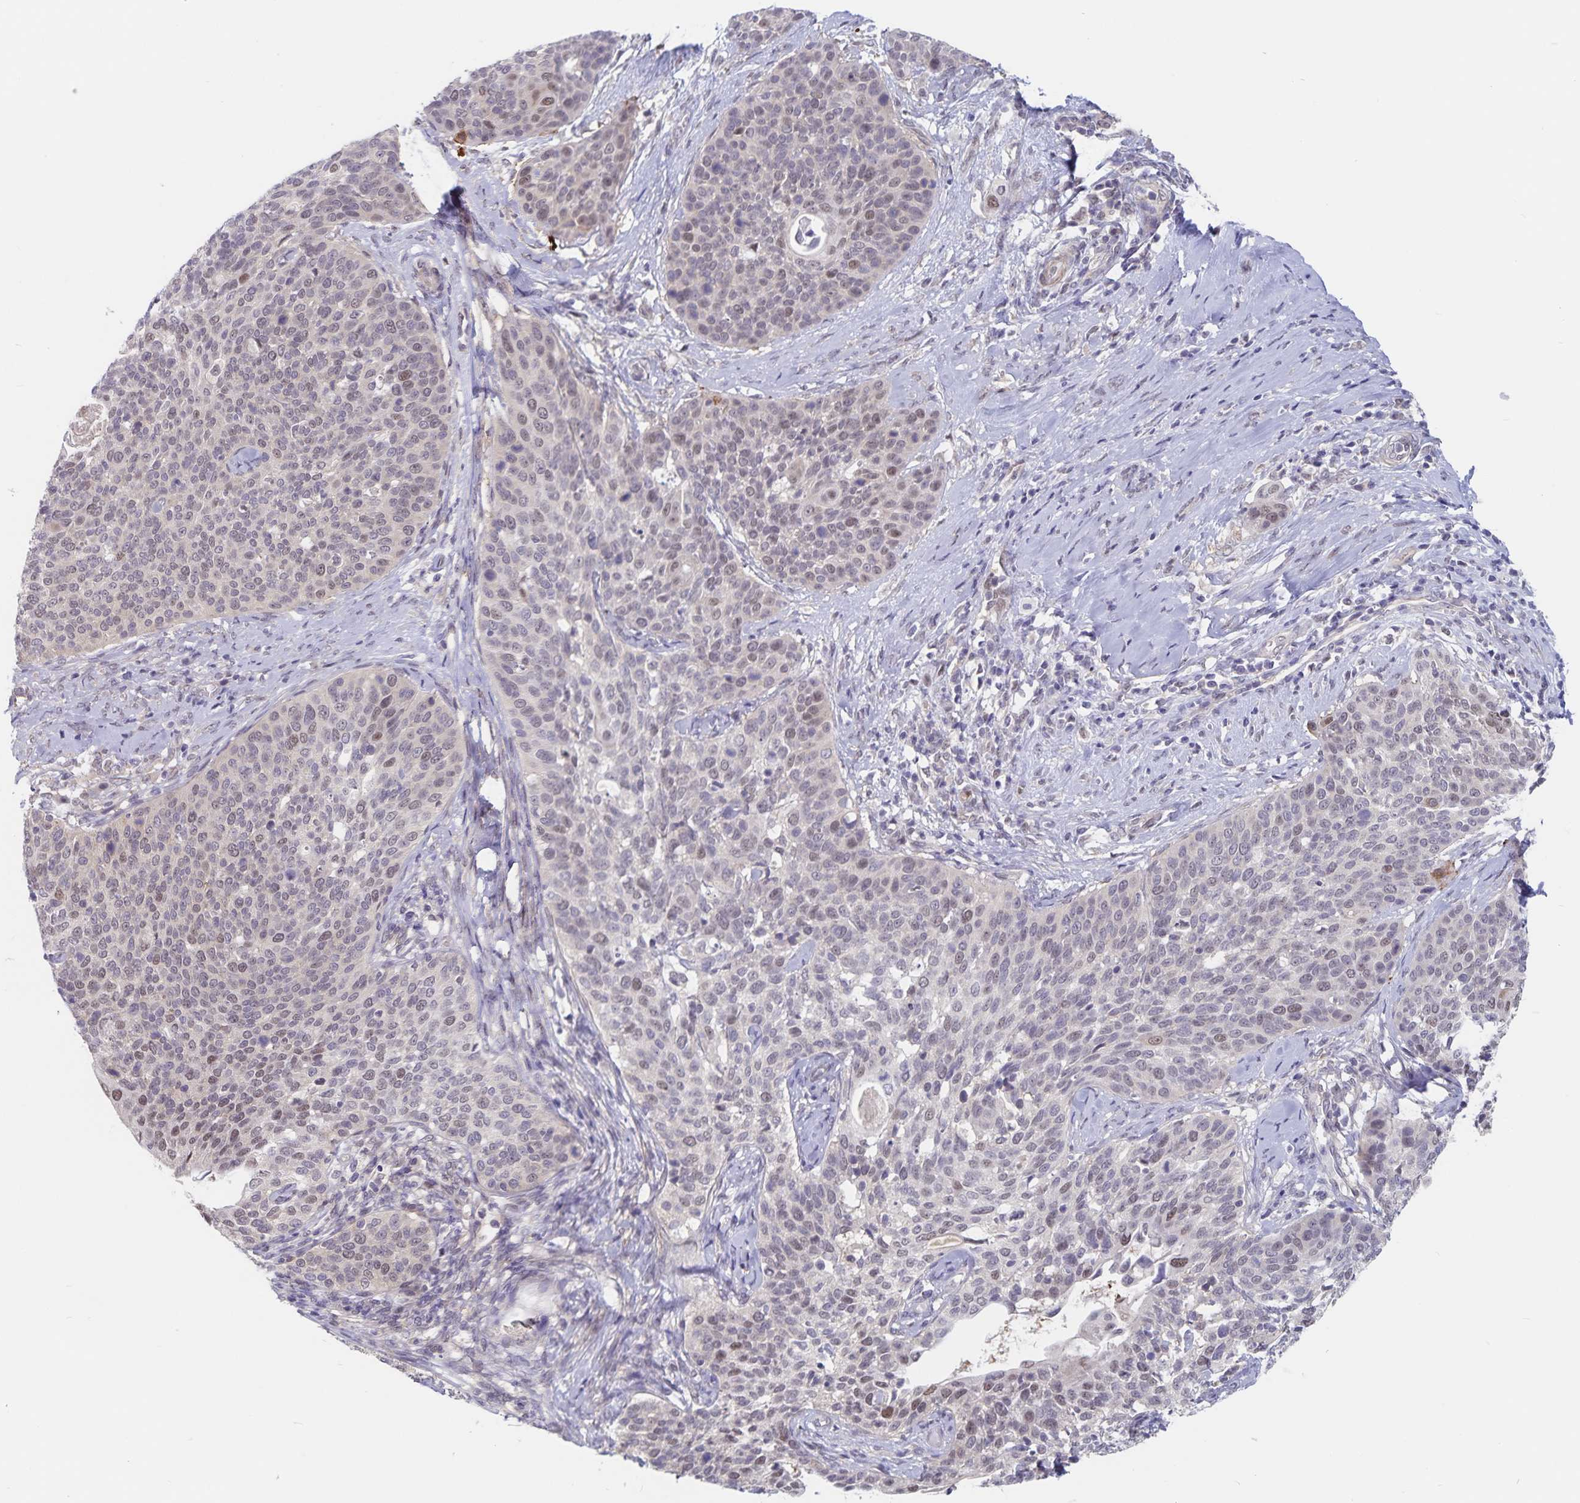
{"staining": {"intensity": "weak", "quantity": "<25%", "location": "nuclear"}, "tissue": "cervical cancer", "cell_type": "Tumor cells", "image_type": "cancer", "snomed": [{"axis": "morphology", "description": "Squamous cell carcinoma, NOS"}, {"axis": "topography", "description": "Cervix"}], "caption": "Immunohistochemistry micrograph of human cervical cancer (squamous cell carcinoma) stained for a protein (brown), which reveals no positivity in tumor cells.", "gene": "BAG6", "patient": {"sex": "female", "age": 69}}